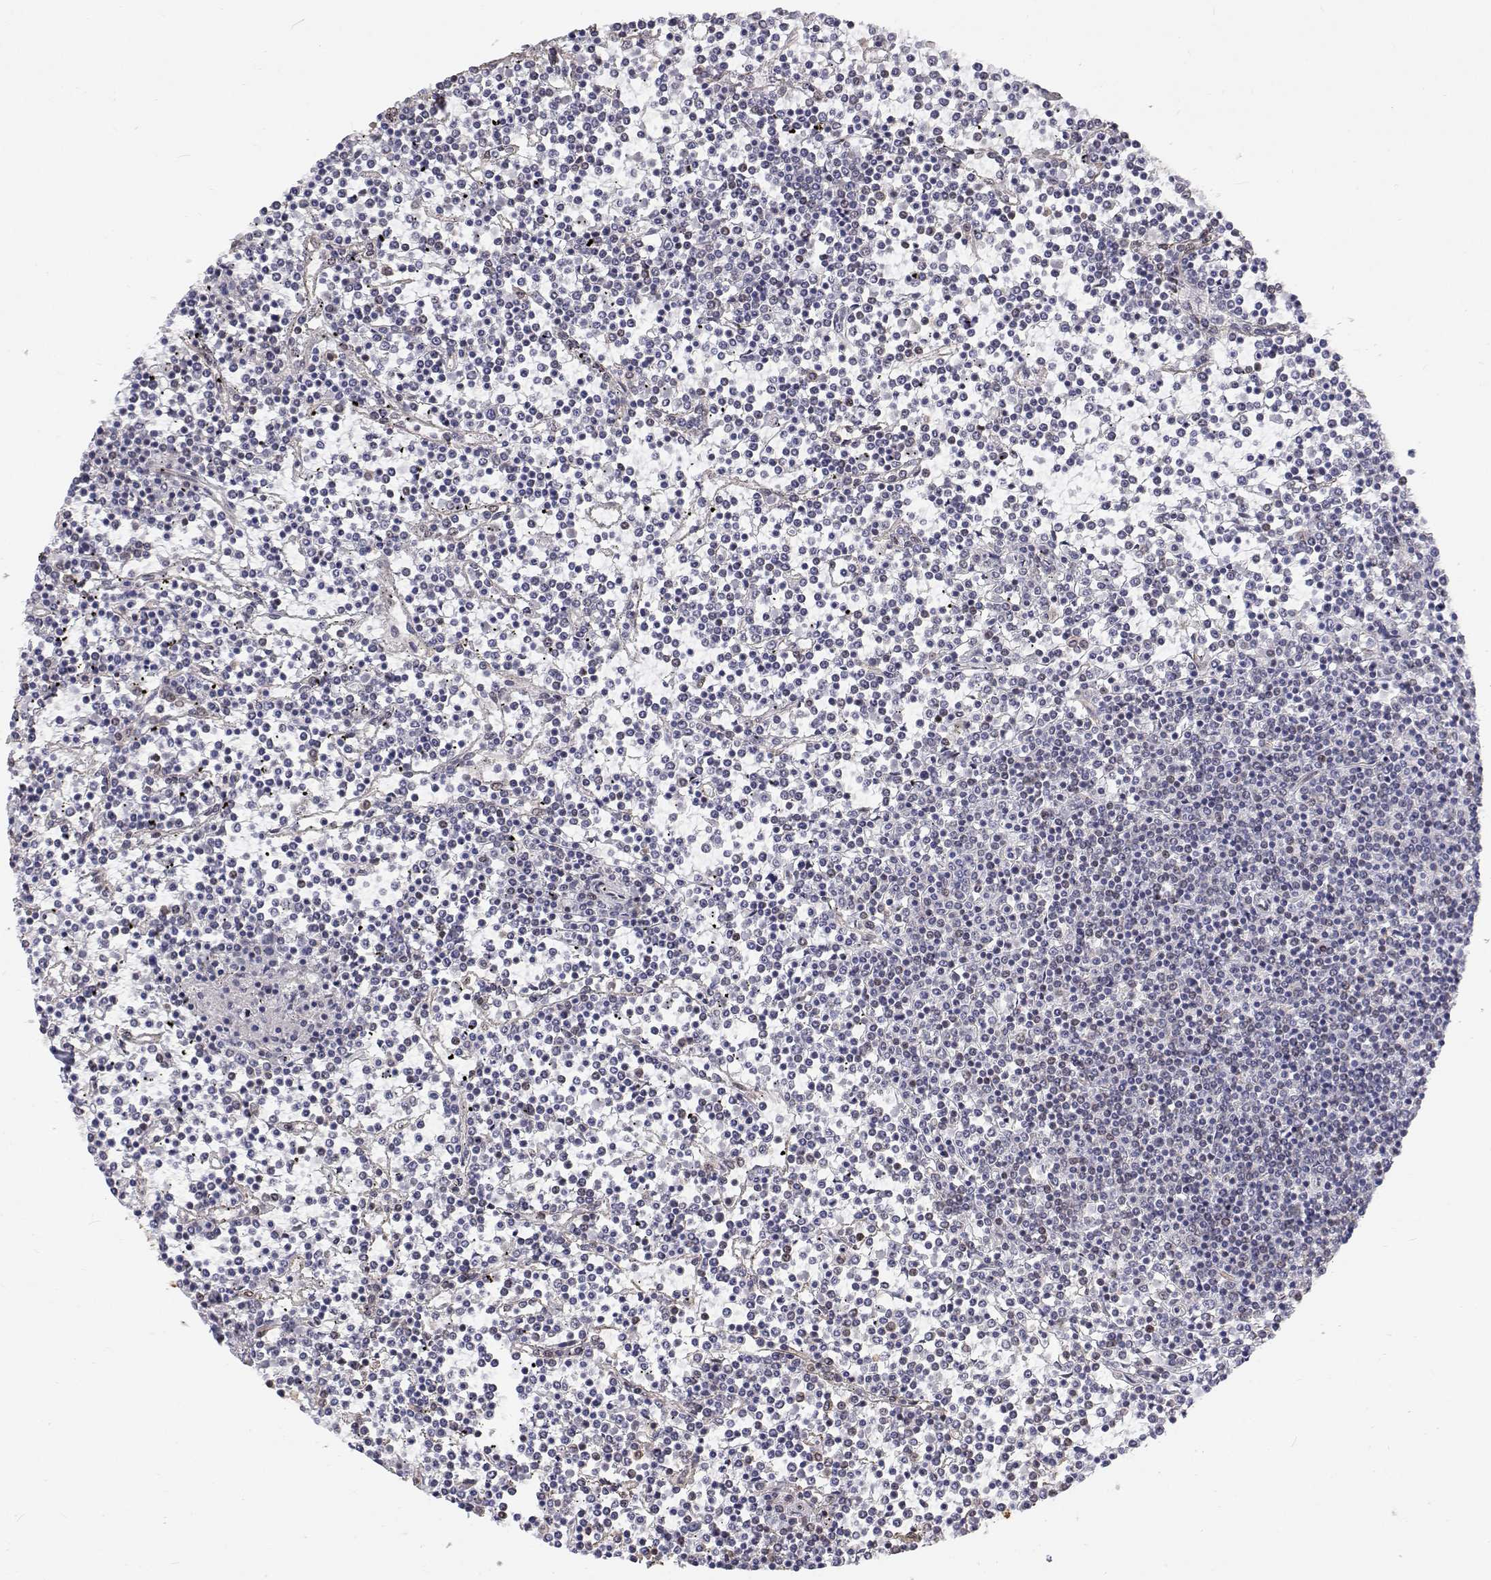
{"staining": {"intensity": "negative", "quantity": "none", "location": "none"}, "tissue": "lymphoma", "cell_type": "Tumor cells", "image_type": "cancer", "snomed": [{"axis": "morphology", "description": "Malignant lymphoma, non-Hodgkin's type, Low grade"}, {"axis": "topography", "description": "Spleen"}], "caption": "The immunohistochemistry (IHC) histopathology image has no significant positivity in tumor cells of malignant lymphoma, non-Hodgkin's type (low-grade) tissue.", "gene": "GSDMA", "patient": {"sex": "female", "age": 19}}